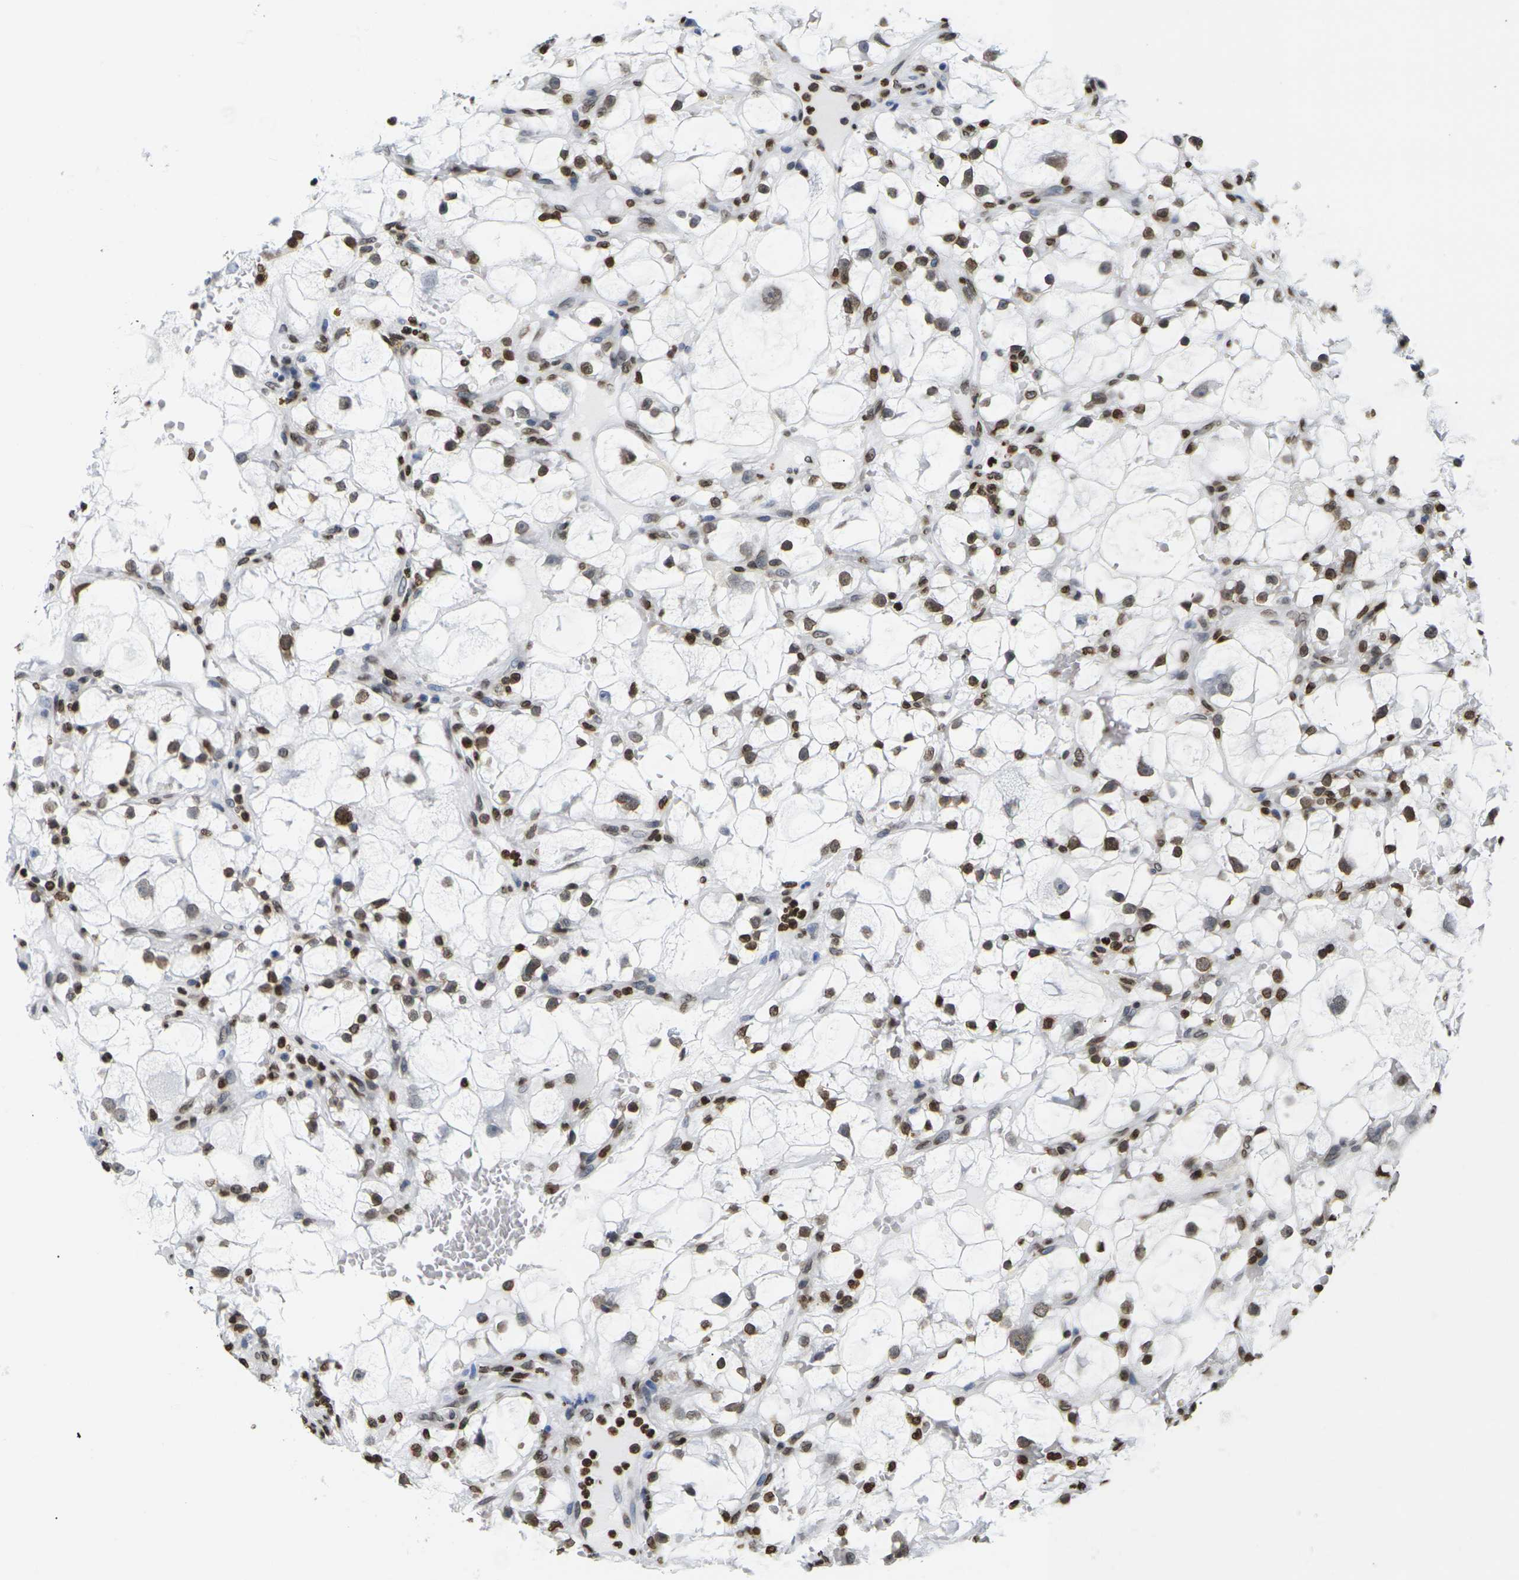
{"staining": {"intensity": "moderate", "quantity": "25%-75%", "location": "nuclear"}, "tissue": "renal cancer", "cell_type": "Tumor cells", "image_type": "cancer", "snomed": [{"axis": "morphology", "description": "Adenocarcinoma, NOS"}, {"axis": "topography", "description": "Kidney"}], "caption": "Immunohistochemistry (IHC) (DAB (3,3'-diaminobenzidine)) staining of human renal adenocarcinoma exhibits moderate nuclear protein staining in approximately 25%-75% of tumor cells.", "gene": "H2AC21", "patient": {"sex": "female", "age": 60}}